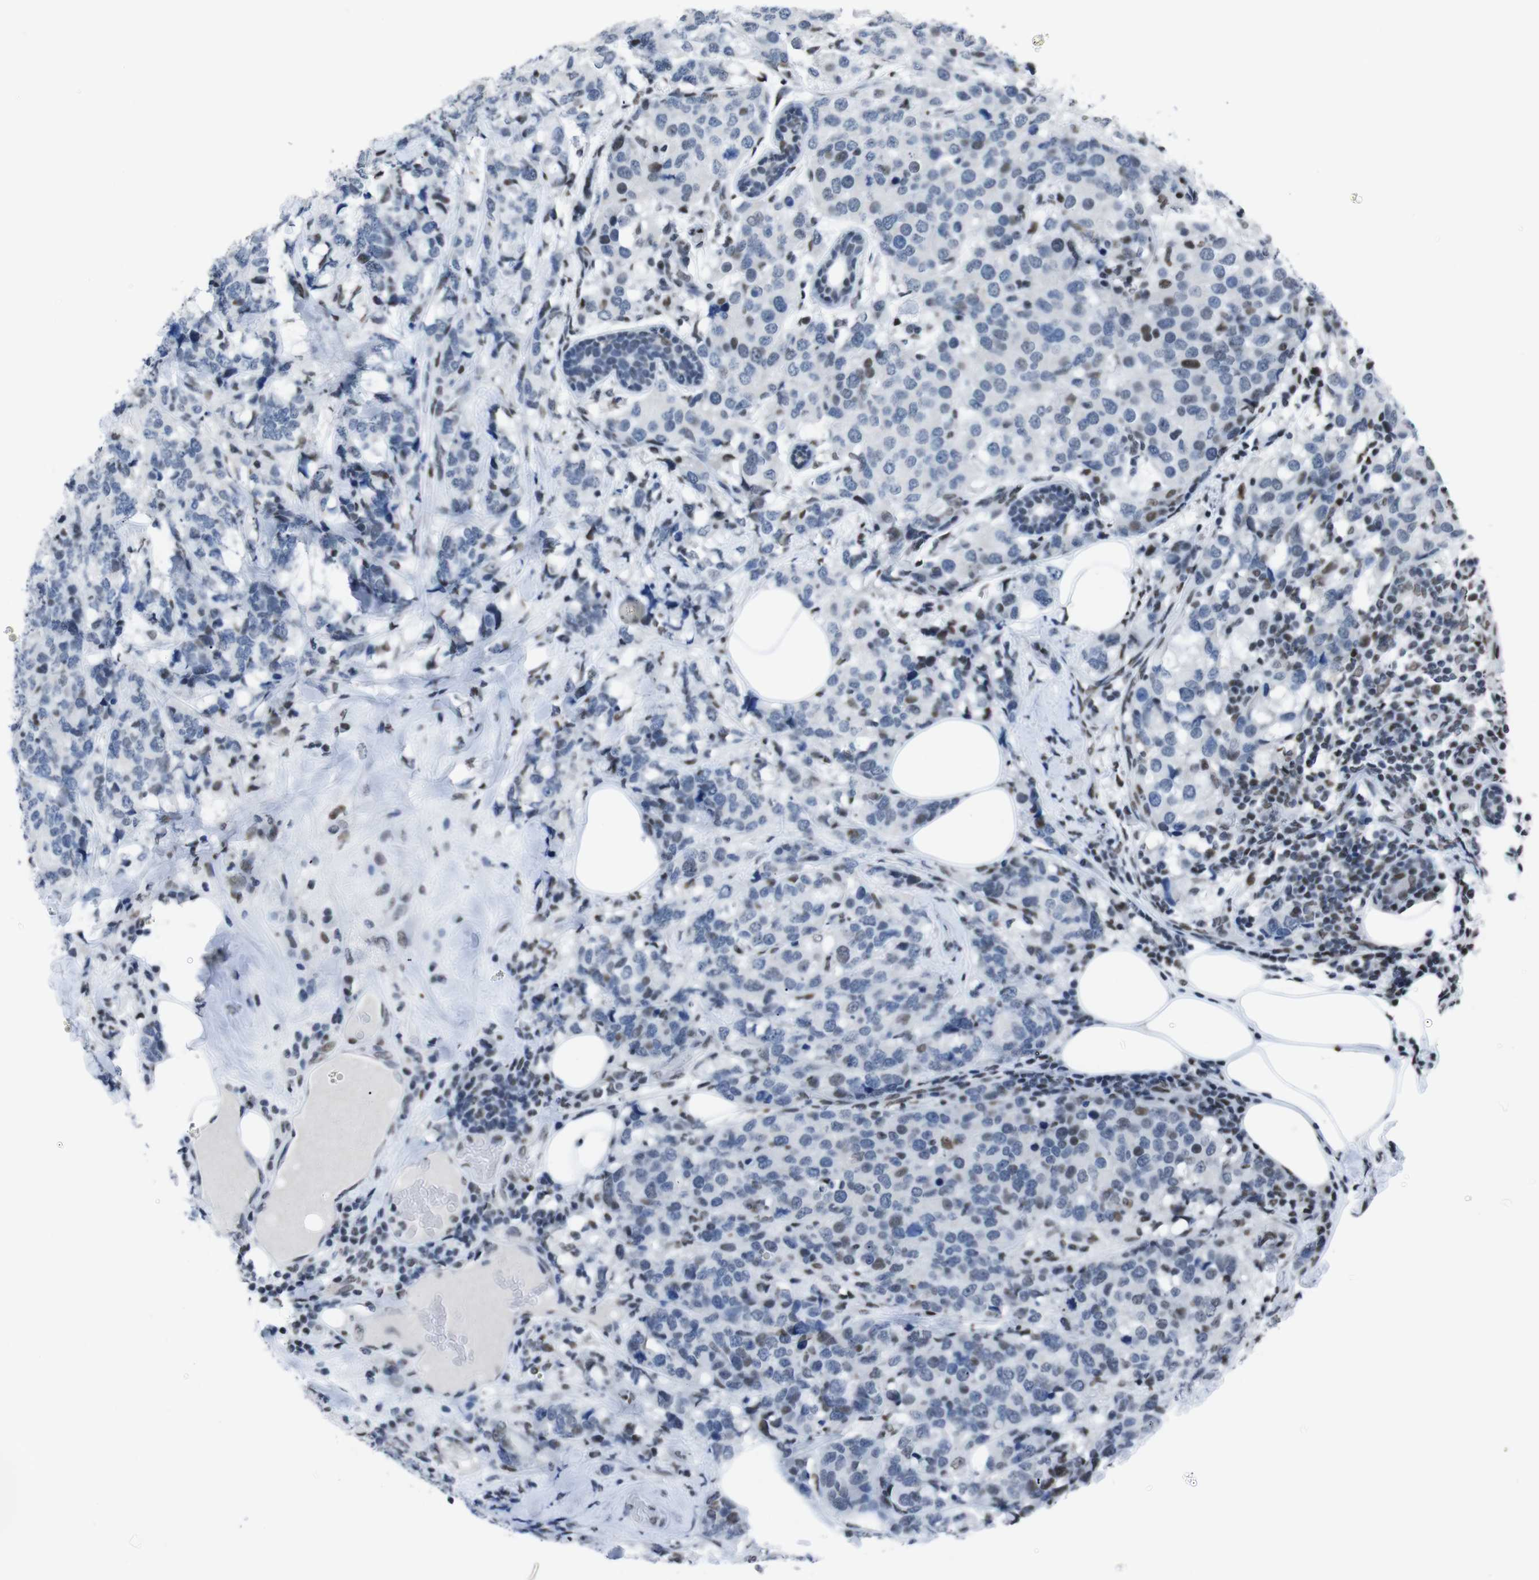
{"staining": {"intensity": "moderate", "quantity": "<25%", "location": "nuclear"}, "tissue": "breast cancer", "cell_type": "Tumor cells", "image_type": "cancer", "snomed": [{"axis": "morphology", "description": "Lobular carcinoma"}, {"axis": "topography", "description": "Breast"}], "caption": "A photomicrograph showing moderate nuclear expression in about <25% of tumor cells in lobular carcinoma (breast), as visualized by brown immunohistochemical staining.", "gene": "PIP4P2", "patient": {"sex": "female", "age": 59}}